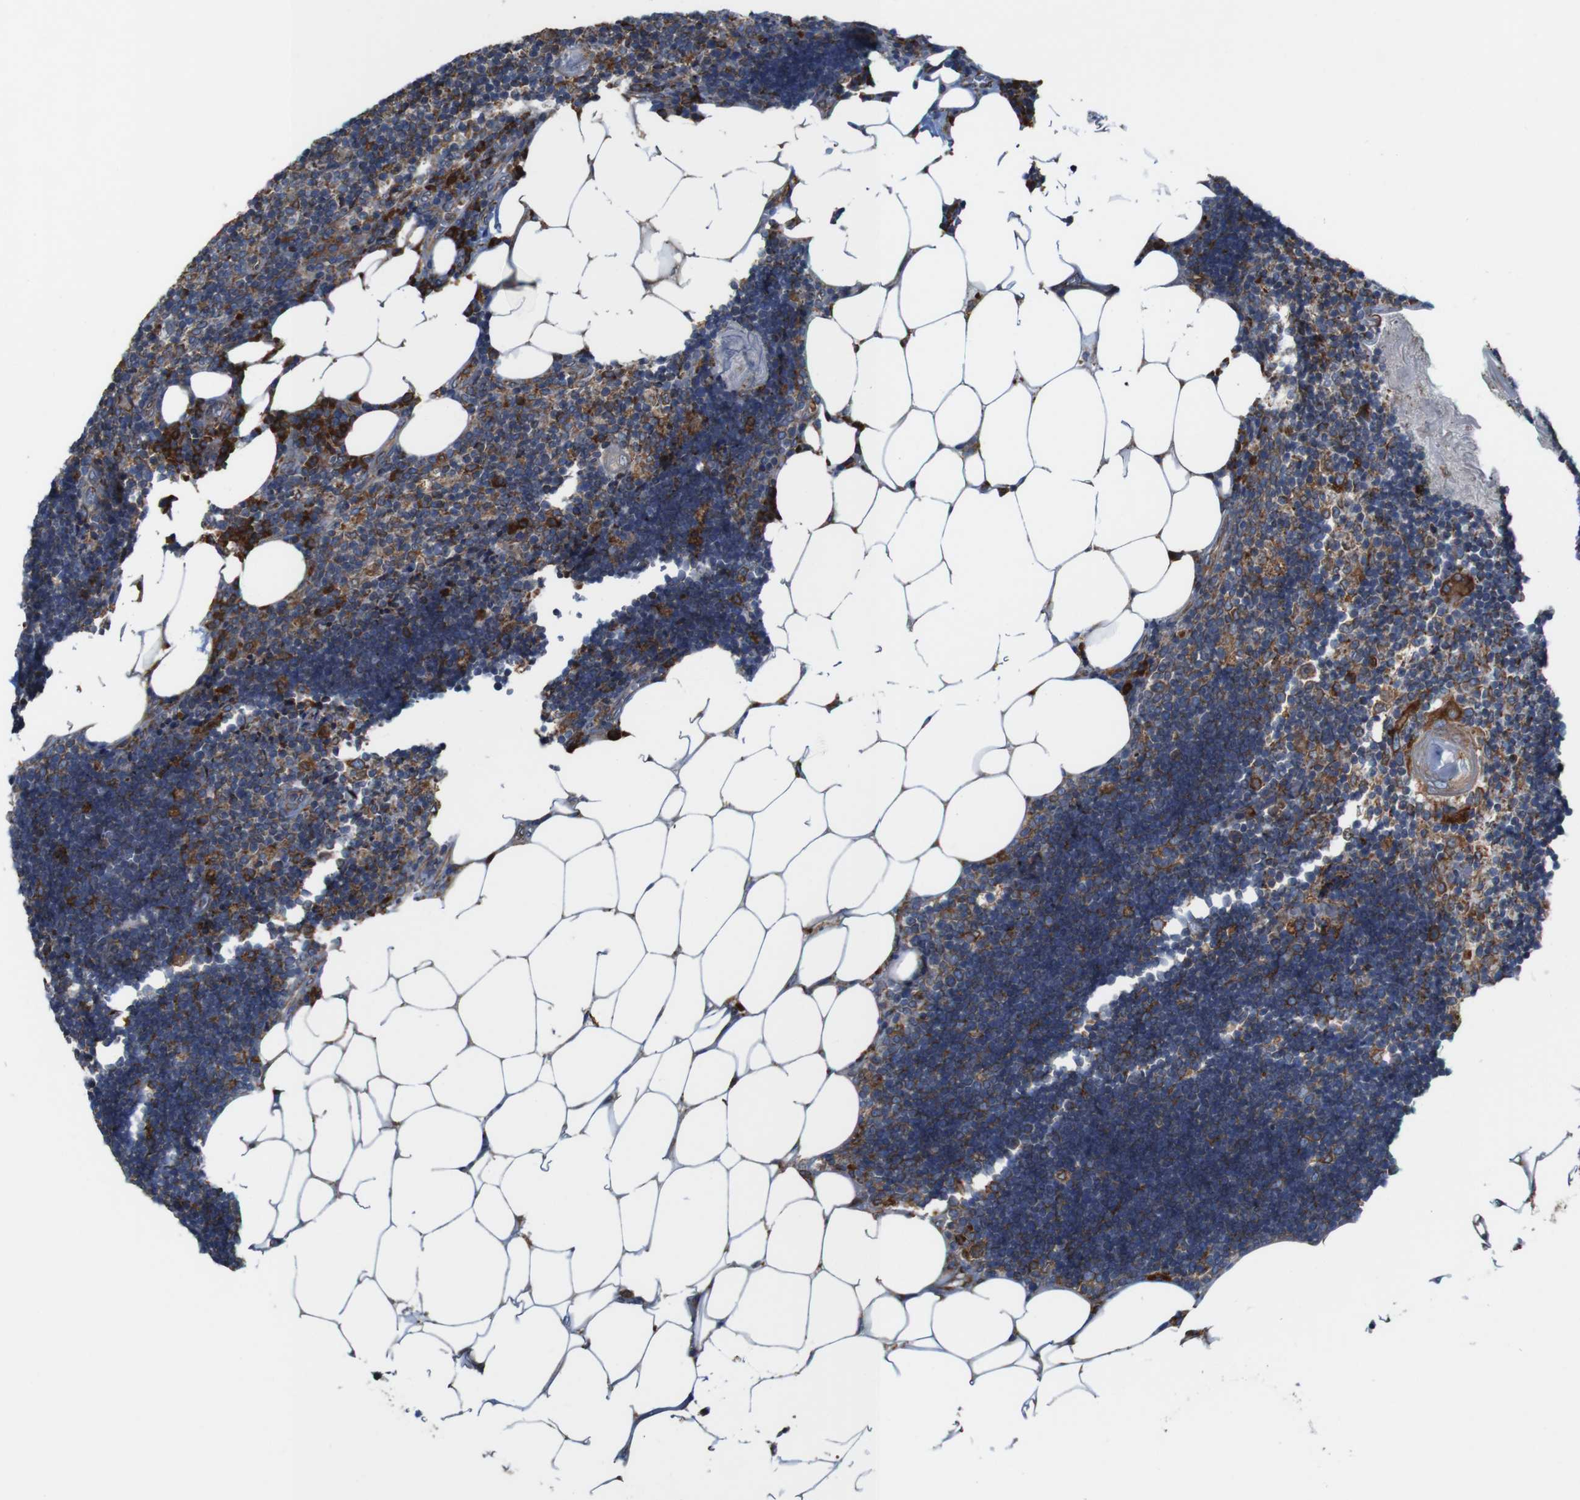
{"staining": {"intensity": "strong", "quantity": "<25%", "location": "cytoplasmic/membranous"}, "tissue": "lymph node", "cell_type": "Germinal center cells", "image_type": "normal", "snomed": [{"axis": "morphology", "description": "Normal tissue, NOS"}, {"axis": "topography", "description": "Lymph node"}], "caption": "IHC of normal human lymph node demonstrates medium levels of strong cytoplasmic/membranous expression in approximately <25% of germinal center cells.", "gene": "UGGT1", "patient": {"sex": "male", "age": 33}}